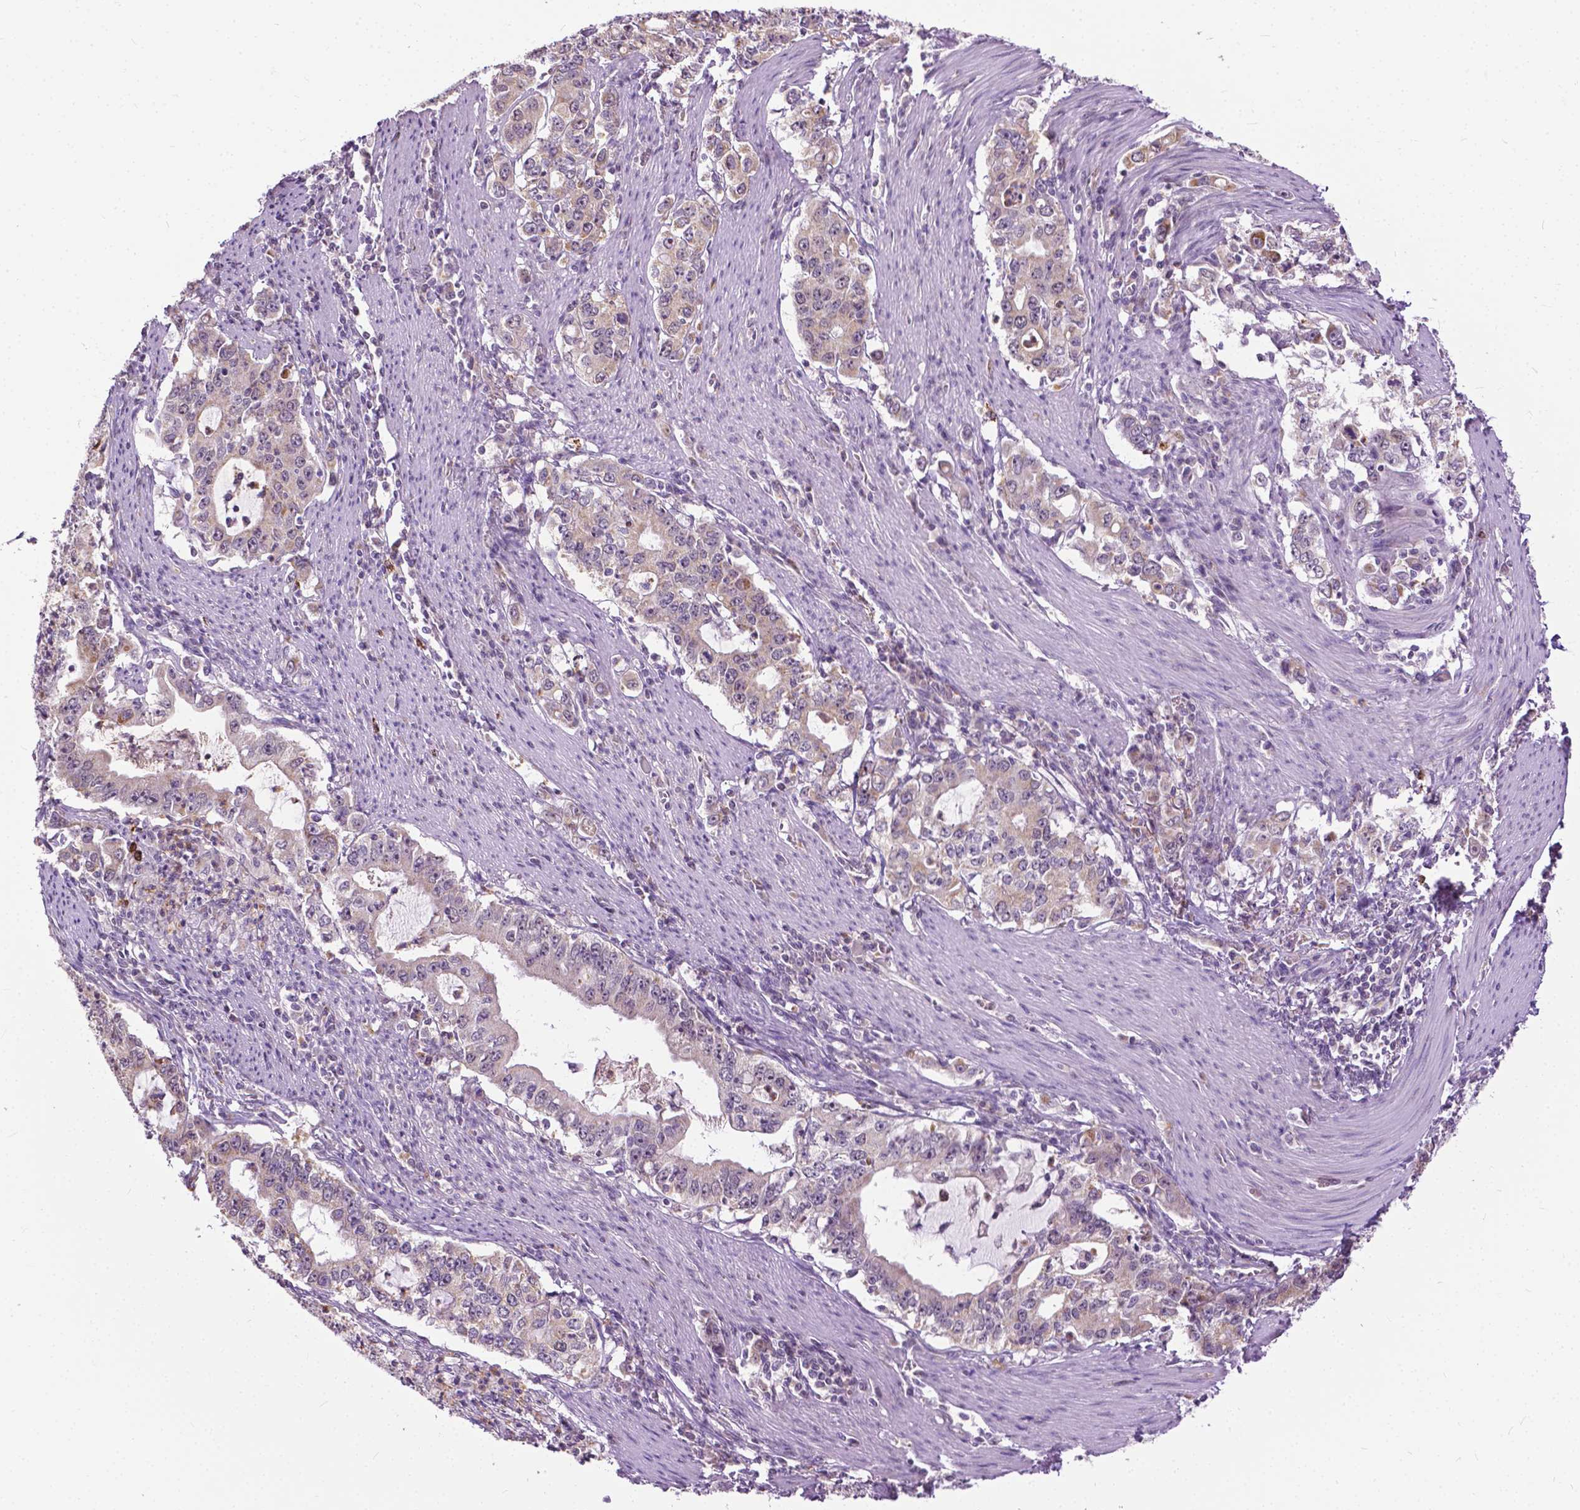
{"staining": {"intensity": "moderate", "quantity": "<25%", "location": "cytoplasmic/membranous,nuclear"}, "tissue": "stomach cancer", "cell_type": "Tumor cells", "image_type": "cancer", "snomed": [{"axis": "morphology", "description": "Adenocarcinoma, NOS"}, {"axis": "topography", "description": "Stomach, lower"}], "caption": "Immunohistochemical staining of stomach adenocarcinoma exhibits low levels of moderate cytoplasmic/membranous and nuclear expression in about <25% of tumor cells. (IHC, brightfield microscopy, high magnification).", "gene": "TTC9B", "patient": {"sex": "female", "age": 72}}